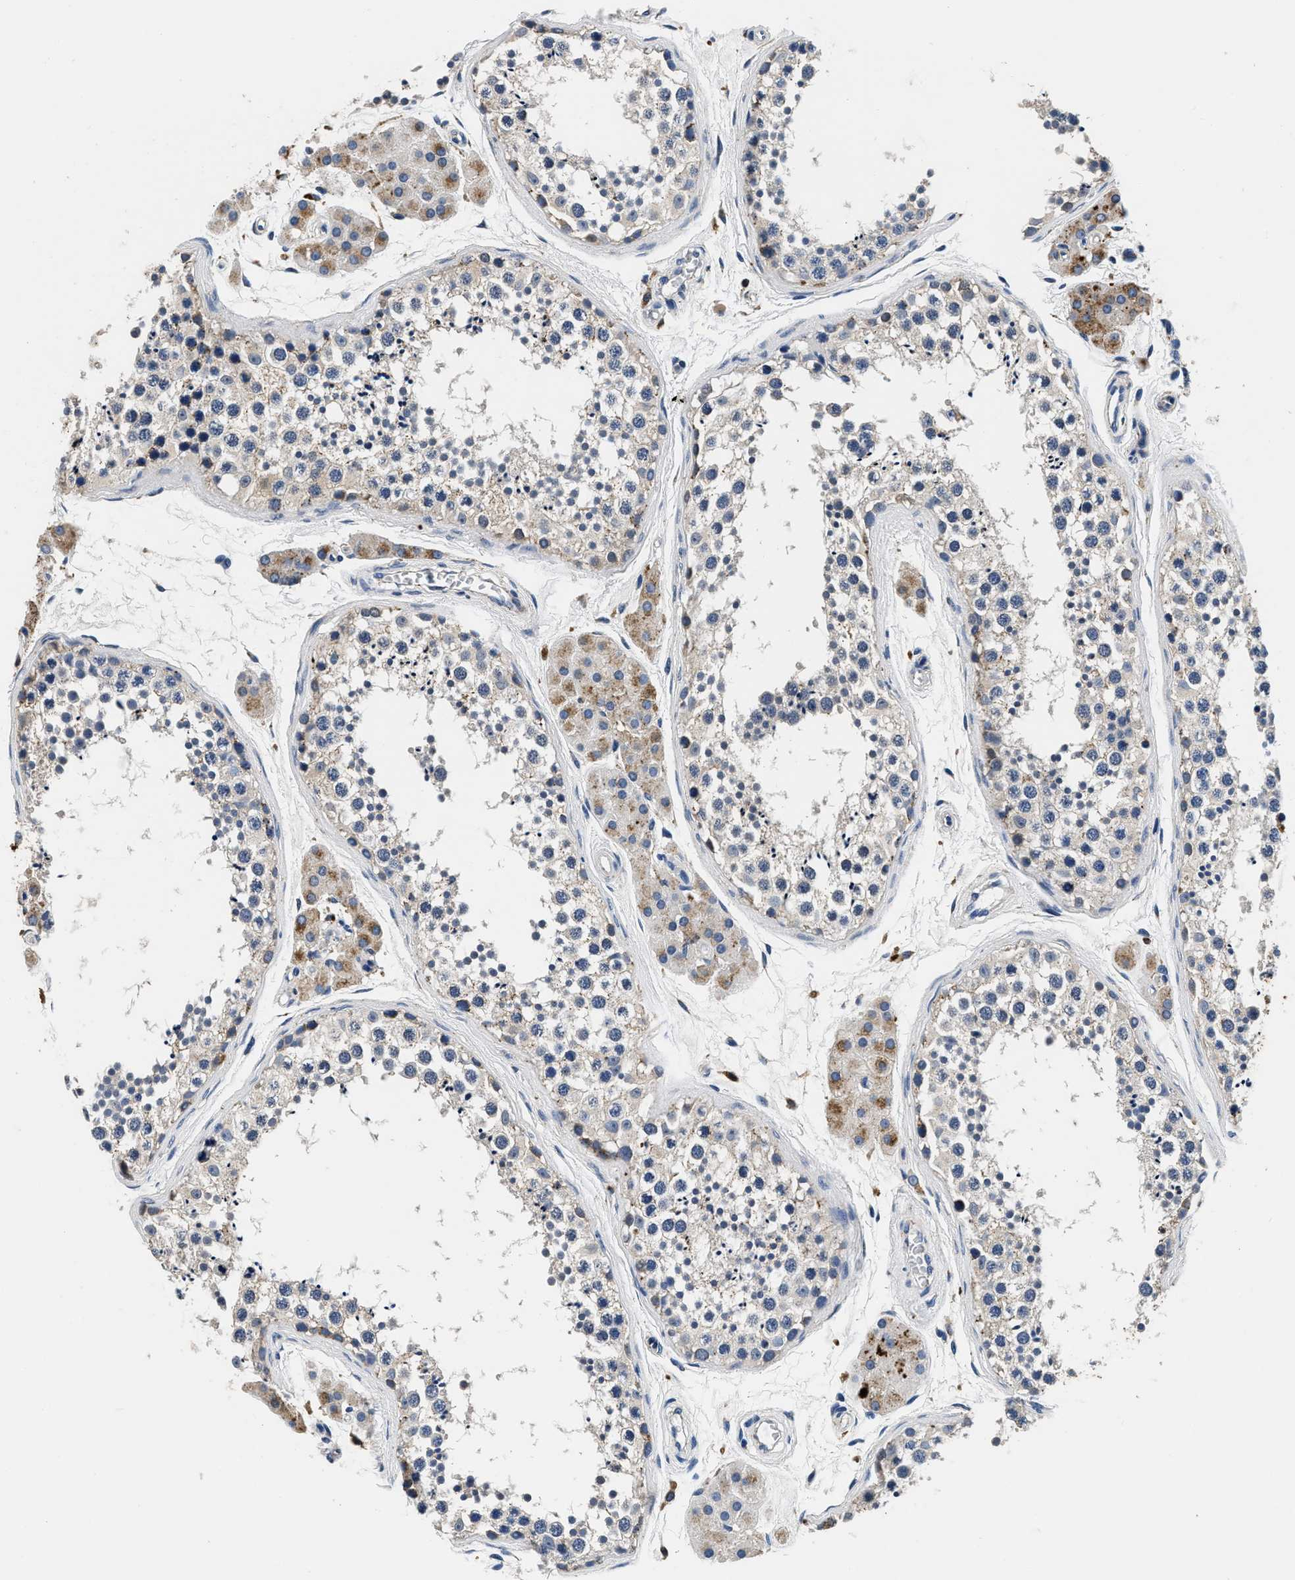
{"staining": {"intensity": "moderate", "quantity": "25%-75%", "location": "cytoplasmic/membranous"}, "tissue": "testis", "cell_type": "Cells in seminiferous ducts", "image_type": "normal", "snomed": [{"axis": "morphology", "description": "Normal tissue, NOS"}, {"axis": "topography", "description": "Testis"}], "caption": "Immunohistochemical staining of unremarkable testis reveals 25%-75% levels of moderate cytoplasmic/membranous protein staining in approximately 25%-75% of cells in seminiferous ducts.", "gene": "GRN", "patient": {"sex": "male", "age": 56}}